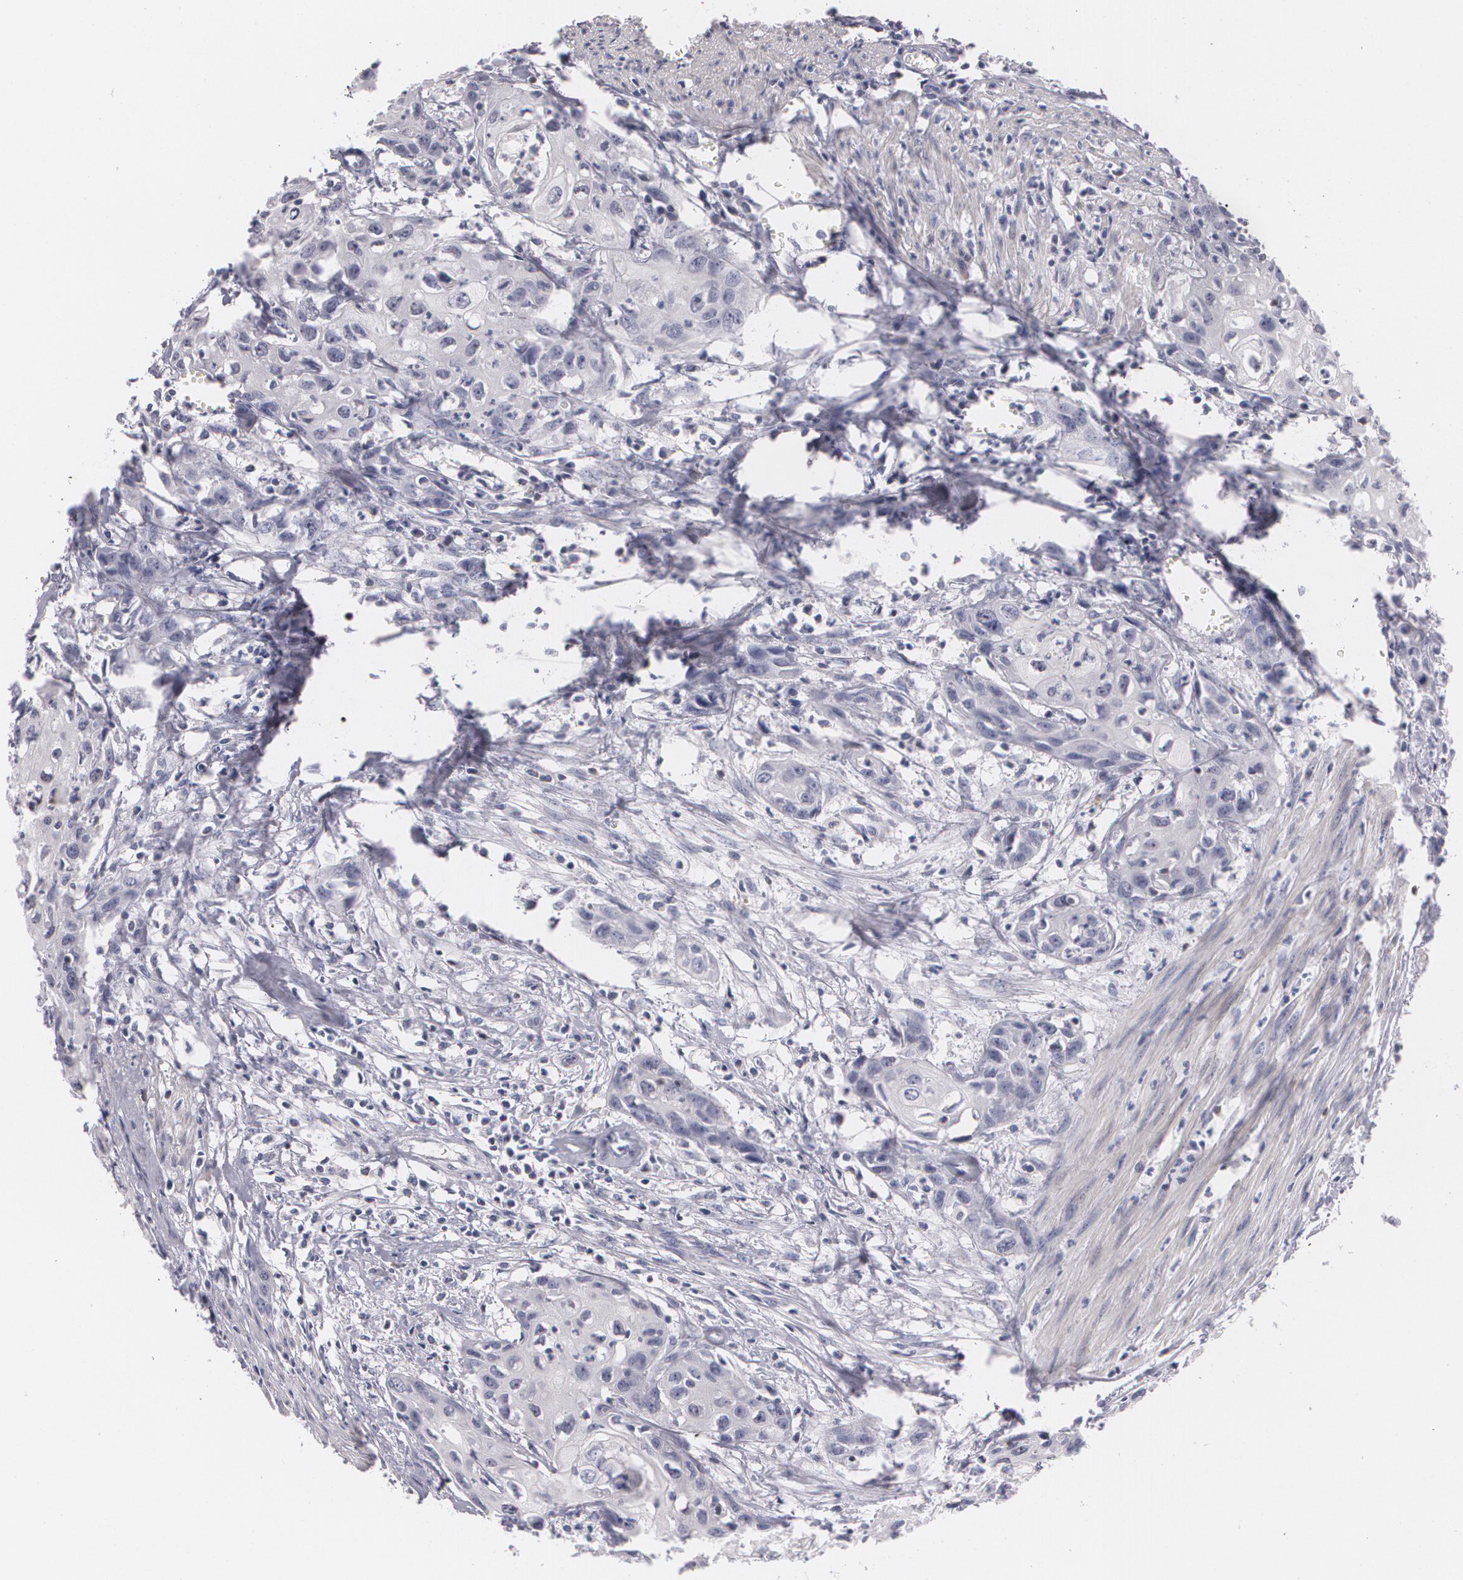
{"staining": {"intensity": "negative", "quantity": "none", "location": "none"}, "tissue": "urothelial cancer", "cell_type": "Tumor cells", "image_type": "cancer", "snomed": [{"axis": "morphology", "description": "Urothelial carcinoma, High grade"}, {"axis": "topography", "description": "Urinary bladder"}], "caption": "DAB immunohistochemical staining of urothelial cancer displays no significant positivity in tumor cells. The staining was performed using DAB (3,3'-diaminobenzidine) to visualize the protein expression in brown, while the nuclei were stained in blue with hematoxylin (Magnification: 20x).", "gene": "ZBTB16", "patient": {"sex": "male", "age": 54}}